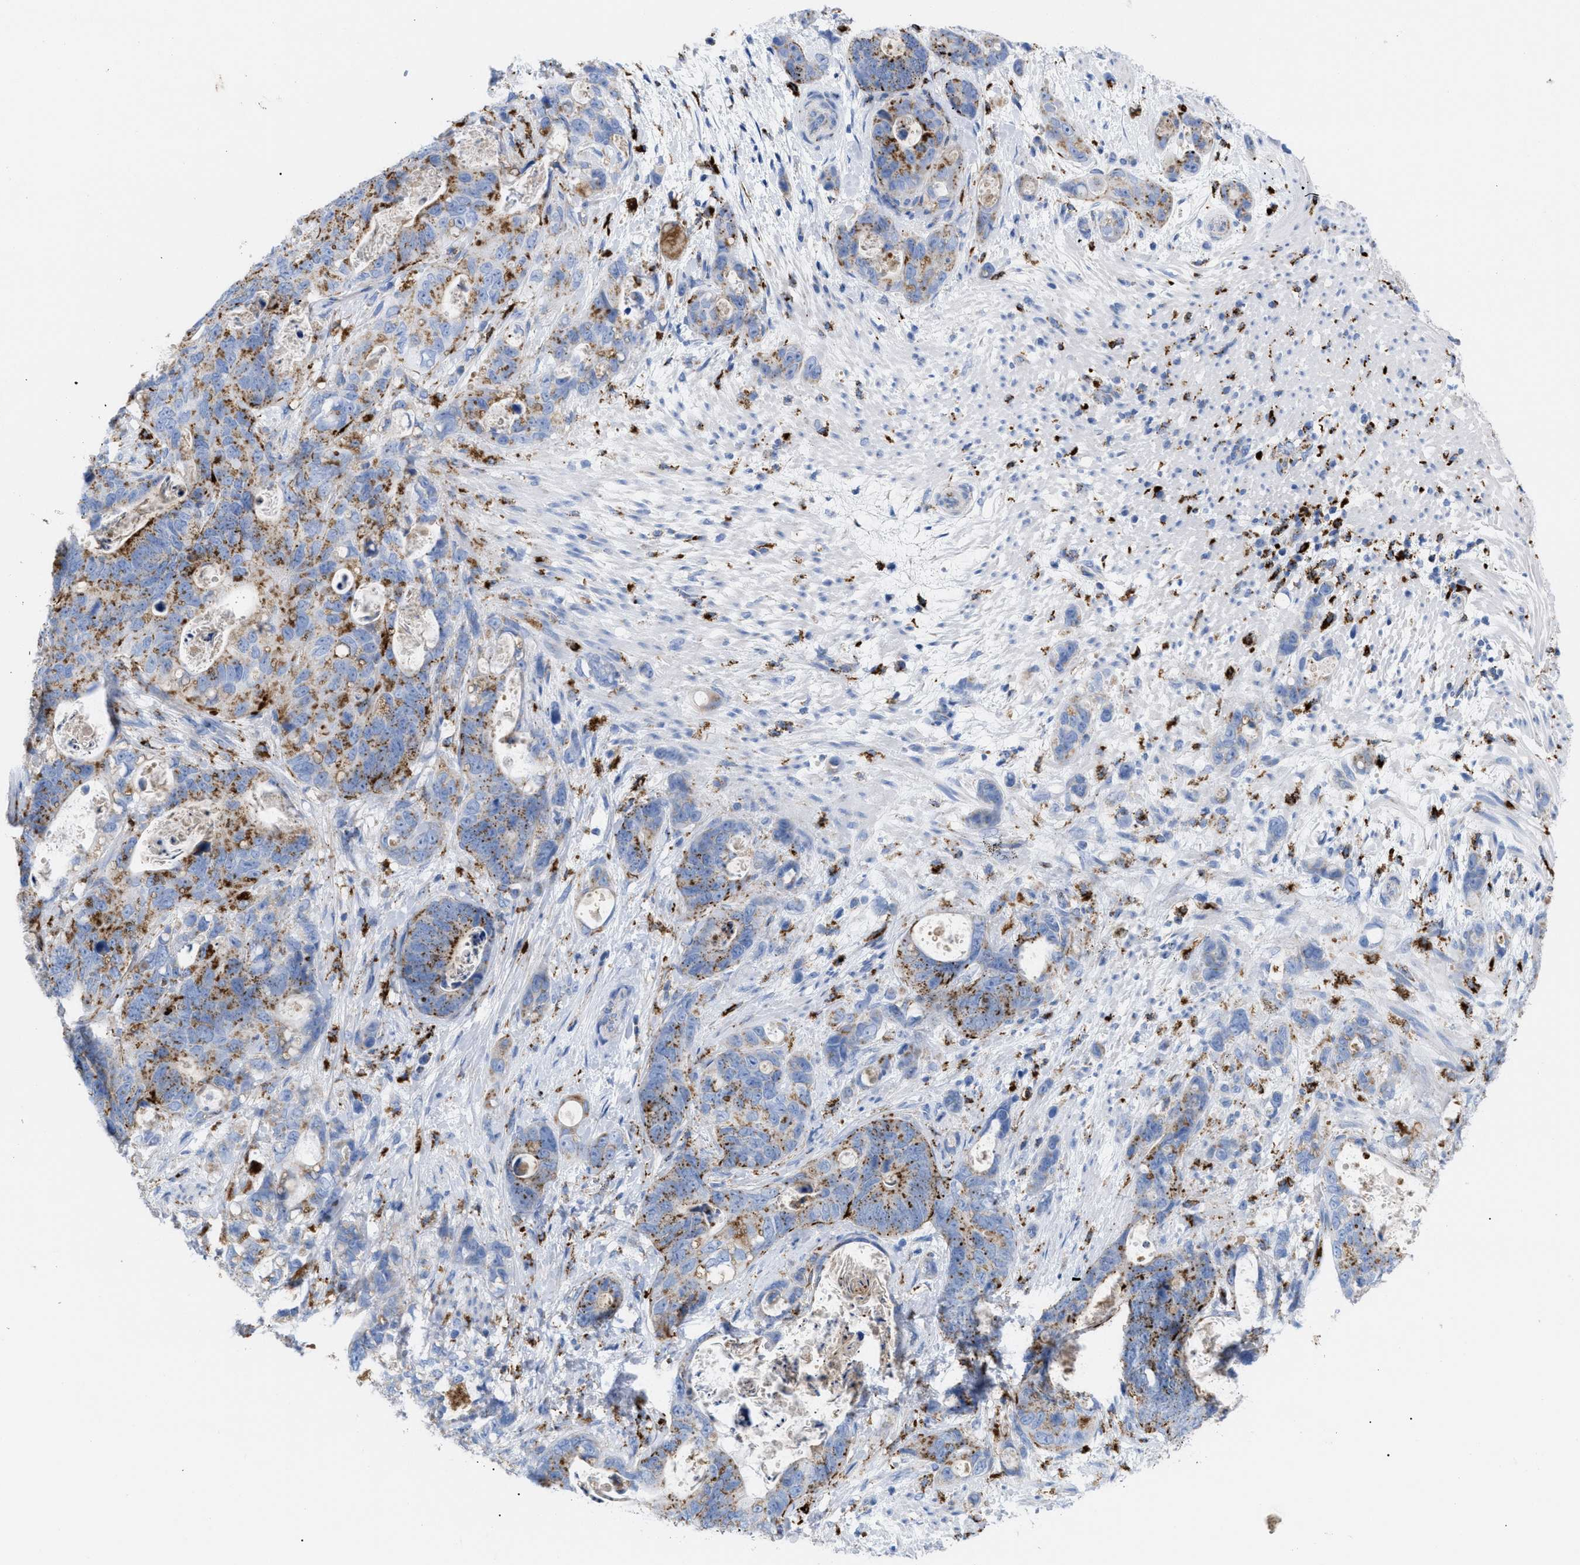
{"staining": {"intensity": "moderate", "quantity": ">75%", "location": "cytoplasmic/membranous"}, "tissue": "stomach cancer", "cell_type": "Tumor cells", "image_type": "cancer", "snomed": [{"axis": "morphology", "description": "Normal tissue, NOS"}, {"axis": "morphology", "description": "Adenocarcinoma, NOS"}, {"axis": "topography", "description": "Stomach"}], "caption": "A micrograph of human stomach cancer stained for a protein displays moderate cytoplasmic/membranous brown staining in tumor cells.", "gene": "DRAM2", "patient": {"sex": "female", "age": 89}}